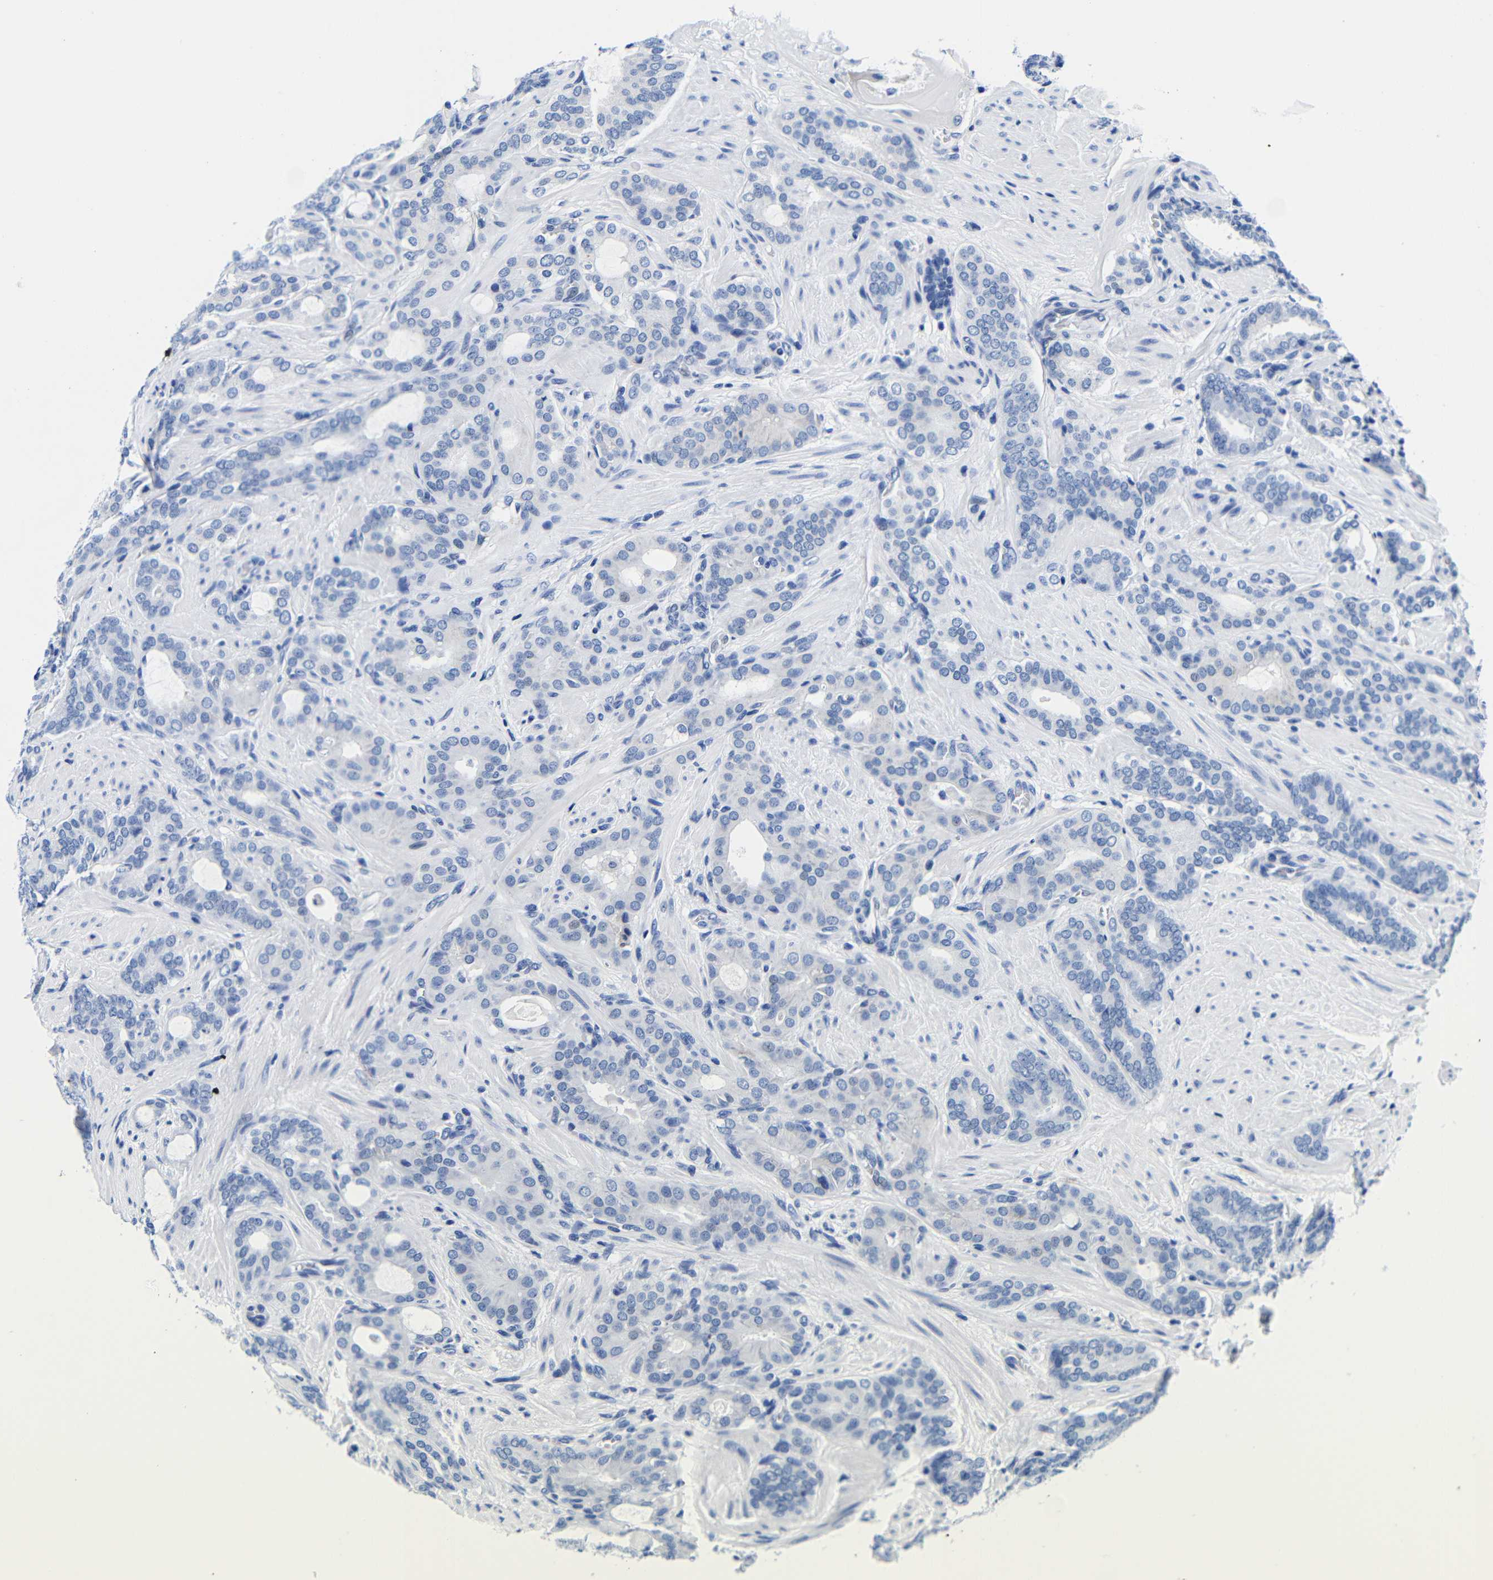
{"staining": {"intensity": "negative", "quantity": "none", "location": "none"}, "tissue": "prostate cancer", "cell_type": "Tumor cells", "image_type": "cancer", "snomed": [{"axis": "morphology", "description": "Adenocarcinoma, Low grade"}, {"axis": "topography", "description": "Prostate"}], "caption": "DAB immunohistochemical staining of prostate adenocarcinoma (low-grade) displays no significant staining in tumor cells.", "gene": "CLEC4G", "patient": {"sex": "male", "age": 63}}